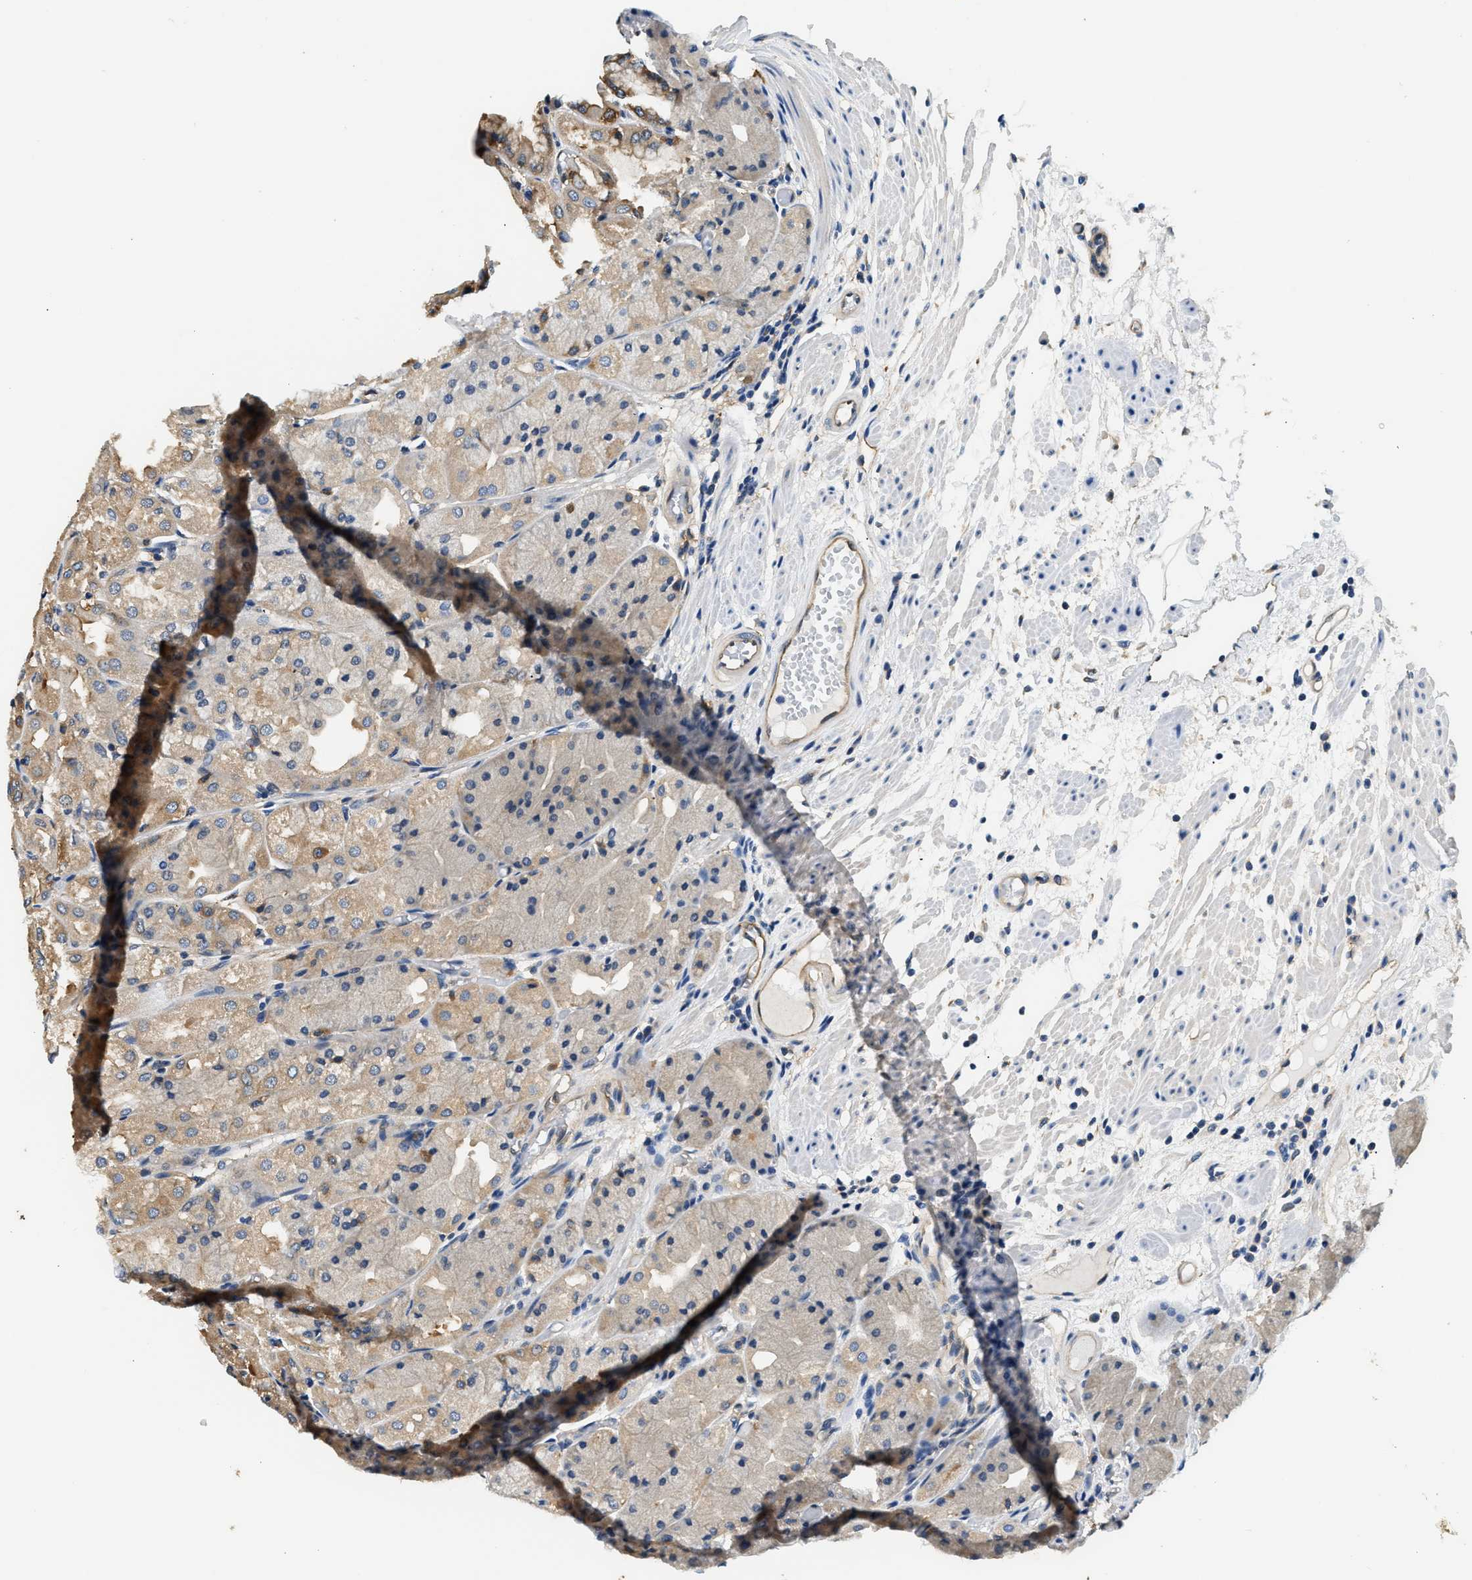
{"staining": {"intensity": "weak", "quantity": "25%-75%", "location": "cytoplasmic/membranous"}, "tissue": "stomach", "cell_type": "Glandular cells", "image_type": "normal", "snomed": [{"axis": "morphology", "description": "Normal tissue, NOS"}, {"axis": "topography", "description": "Stomach, upper"}], "caption": "Protein expression analysis of normal stomach demonstrates weak cytoplasmic/membranous positivity in about 25%-75% of glandular cells. (IHC, brightfield microscopy, high magnification).", "gene": "PPP2R1B", "patient": {"sex": "male", "age": 72}}